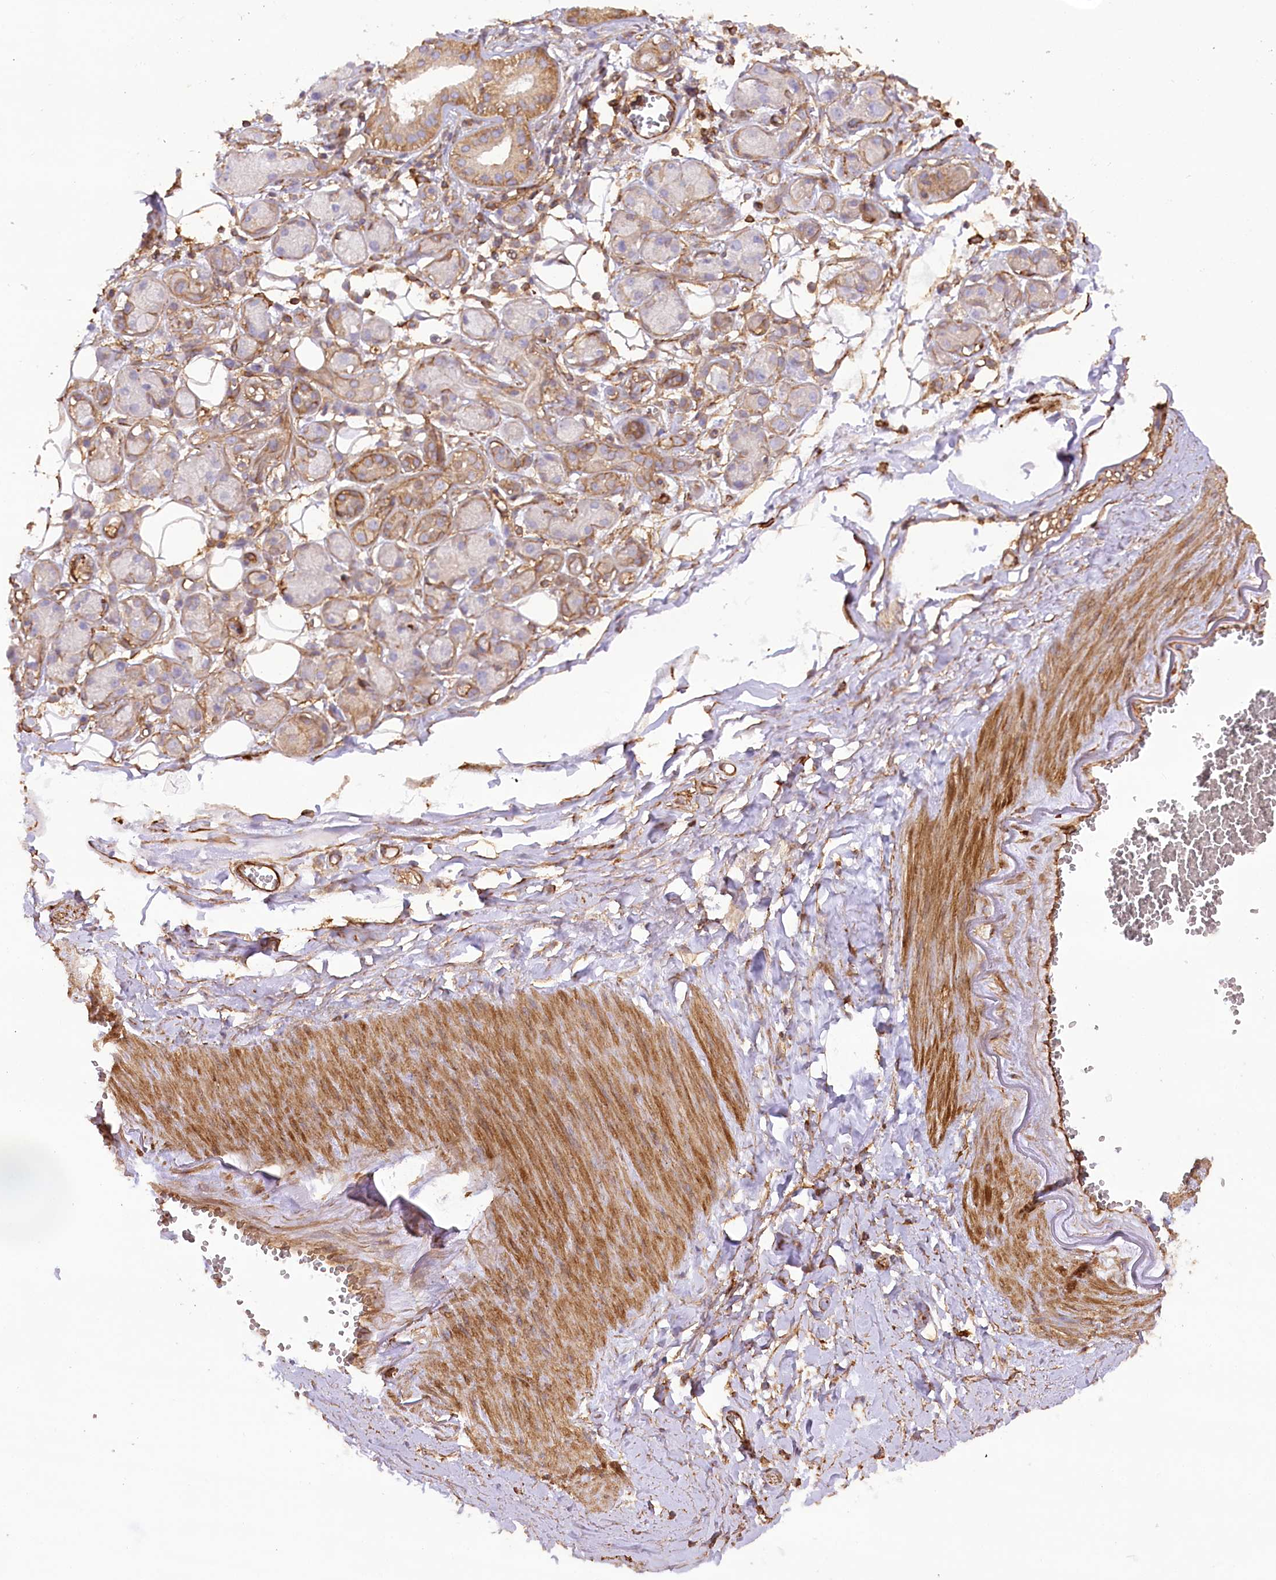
{"staining": {"intensity": "negative", "quantity": "none", "location": "none"}, "tissue": "adipose tissue", "cell_type": "Adipocytes", "image_type": "normal", "snomed": [{"axis": "morphology", "description": "Normal tissue, NOS"}, {"axis": "morphology", "description": "Inflammation, NOS"}, {"axis": "topography", "description": "Salivary gland"}, {"axis": "topography", "description": "Peripheral nerve tissue"}], "caption": "Adipocytes are negative for brown protein staining in benign adipose tissue. (DAB immunohistochemistry (IHC) visualized using brightfield microscopy, high magnification).", "gene": "SYNPO2", "patient": {"sex": "female", "age": 75}}